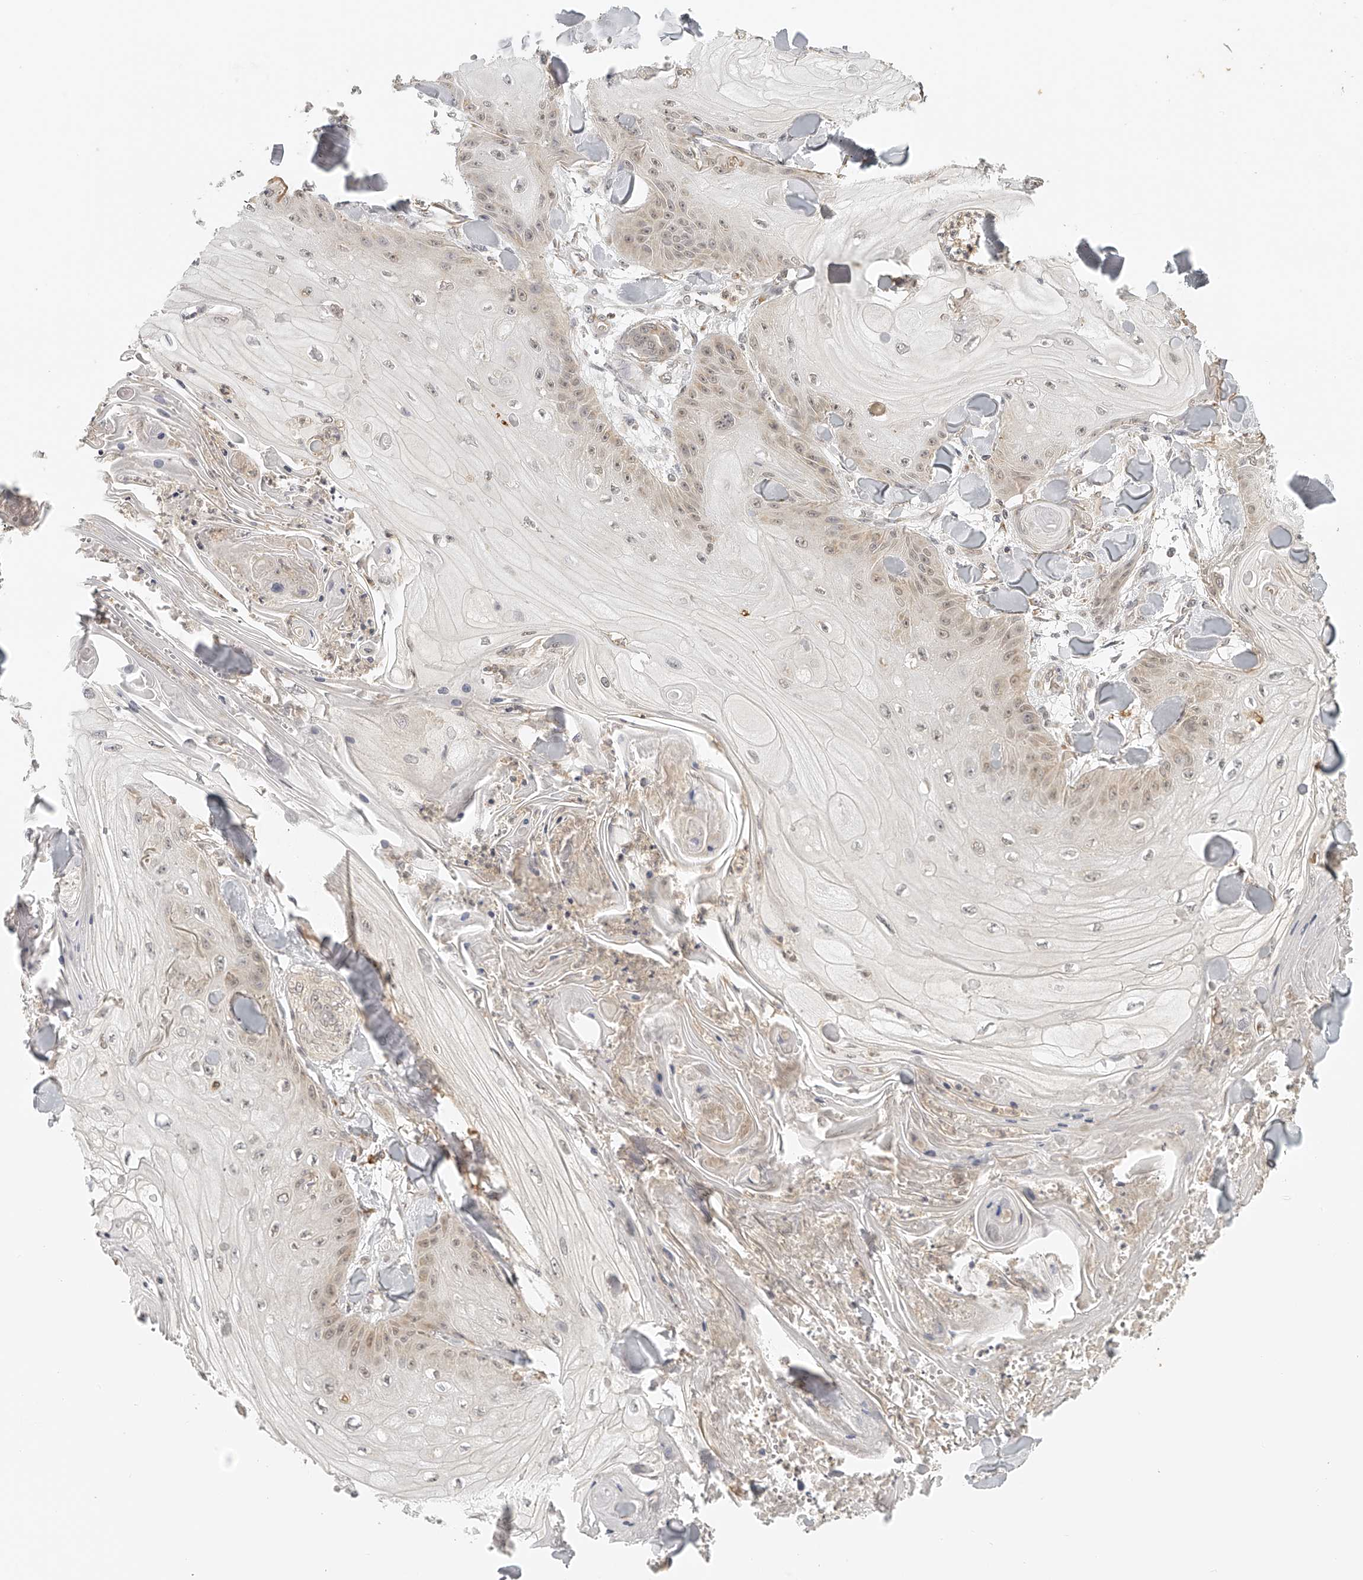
{"staining": {"intensity": "weak", "quantity": "25%-75%", "location": "nuclear"}, "tissue": "skin cancer", "cell_type": "Tumor cells", "image_type": "cancer", "snomed": [{"axis": "morphology", "description": "Squamous cell carcinoma, NOS"}, {"axis": "topography", "description": "Skin"}], "caption": "Tumor cells display low levels of weak nuclear expression in approximately 25%-75% of cells in human skin squamous cell carcinoma.", "gene": "BCL2L11", "patient": {"sex": "male", "age": 74}}